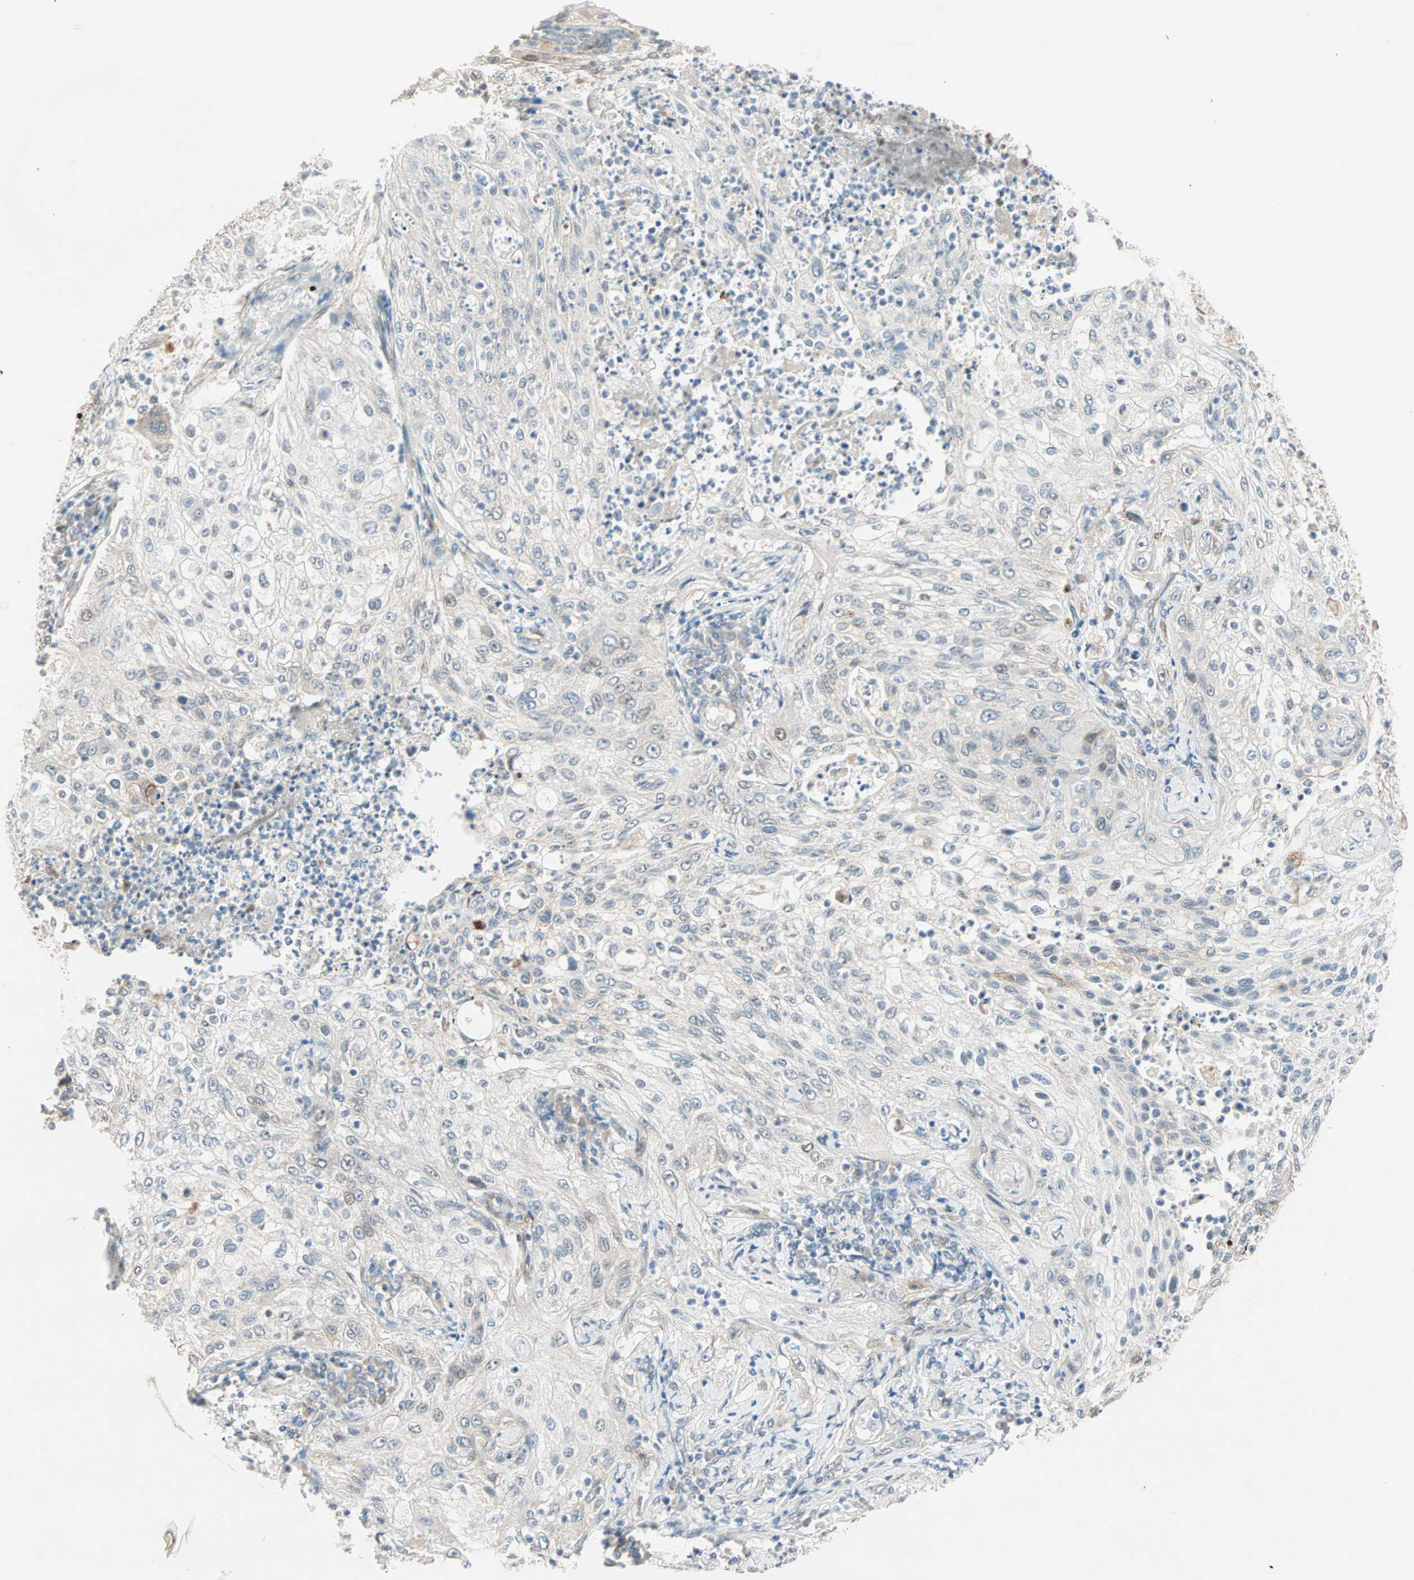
{"staining": {"intensity": "weak", "quantity": ">75%", "location": "cytoplasmic/membranous,nuclear"}, "tissue": "lung cancer", "cell_type": "Tumor cells", "image_type": "cancer", "snomed": [{"axis": "morphology", "description": "Inflammation, NOS"}, {"axis": "morphology", "description": "Squamous cell carcinoma, NOS"}, {"axis": "topography", "description": "Lymph node"}, {"axis": "topography", "description": "Soft tissue"}, {"axis": "topography", "description": "Lung"}], "caption": "Squamous cell carcinoma (lung) stained for a protein demonstrates weak cytoplasmic/membranous and nuclear positivity in tumor cells. (DAB = brown stain, brightfield microscopy at high magnification).", "gene": "ZNF37A", "patient": {"sex": "male", "age": 66}}